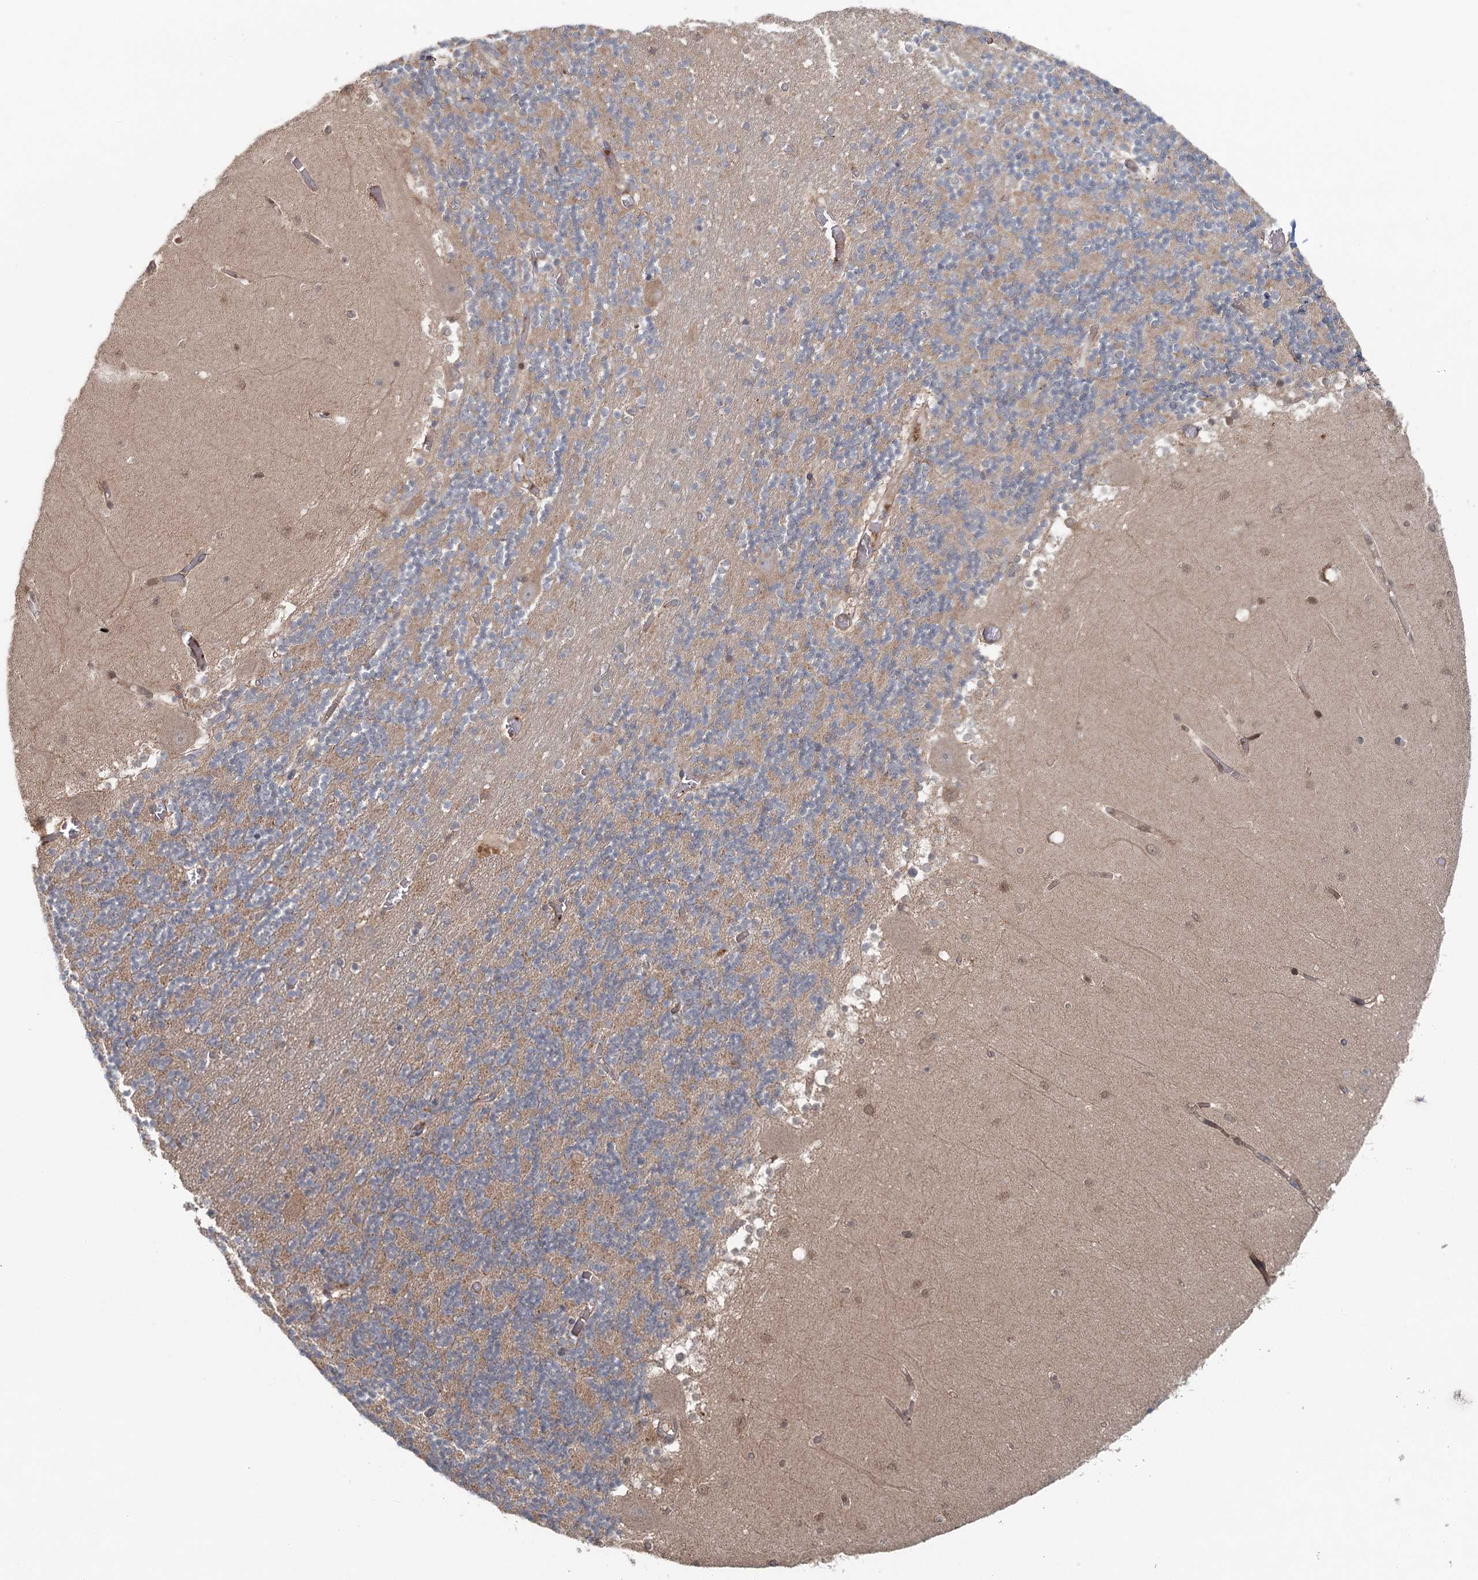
{"staining": {"intensity": "moderate", "quantity": "25%-75%", "location": "cytoplasmic/membranous"}, "tissue": "cerebellum", "cell_type": "Cells in granular layer", "image_type": "normal", "snomed": [{"axis": "morphology", "description": "Normal tissue, NOS"}, {"axis": "topography", "description": "Cerebellum"}], "caption": "Human cerebellum stained for a protein (brown) exhibits moderate cytoplasmic/membranous positive staining in about 25%-75% of cells in granular layer.", "gene": "ENSG00000273217", "patient": {"sex": "female", "age": 28}}